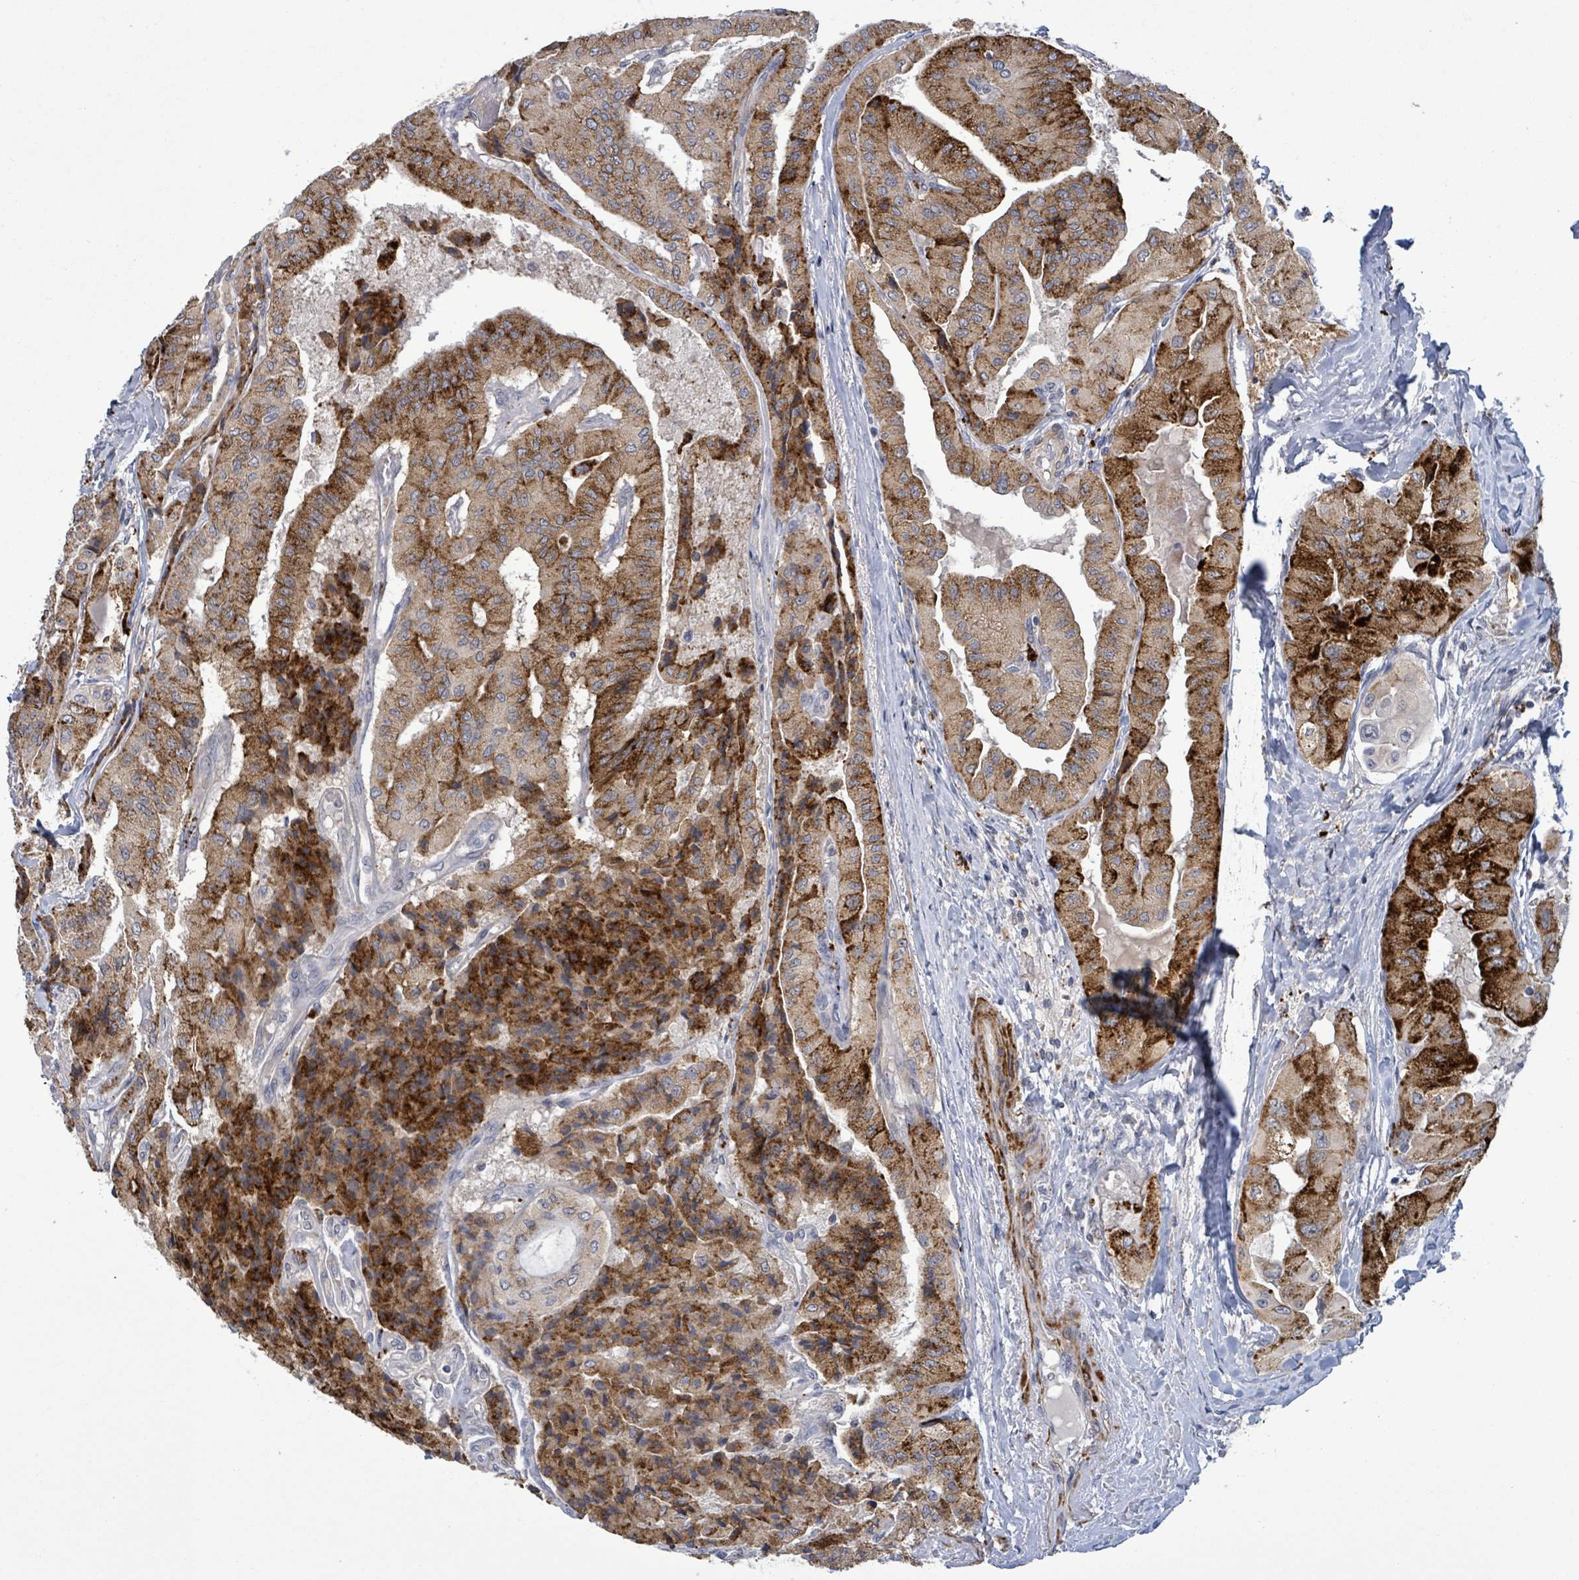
{"staining": {"intensity": "strong", "quantity": ">75%", "location": "cytoplasmic/membranous"}, "tissue": "thyroid cancer", "cell_type": "Tumor cells", "image_type": "cancer", "snomed": [{"axis": "morphology", "description": "Normal tissue, NOS"}, {"axis": "morphology", "description": "Papillary adenocarcinoma, NOS"}, {"axis": "topography", "description": "Thyroid gland"}], "caption": "Thyroid cancer (papillary adenocarcinoma) was stained to show a protein in brown. There is high levels of strong cytoplasmic/membranous expression in about >75% of tumor cells.", "gene": "AMMECR1", "patient": {"sex": "female", "age": 59}}